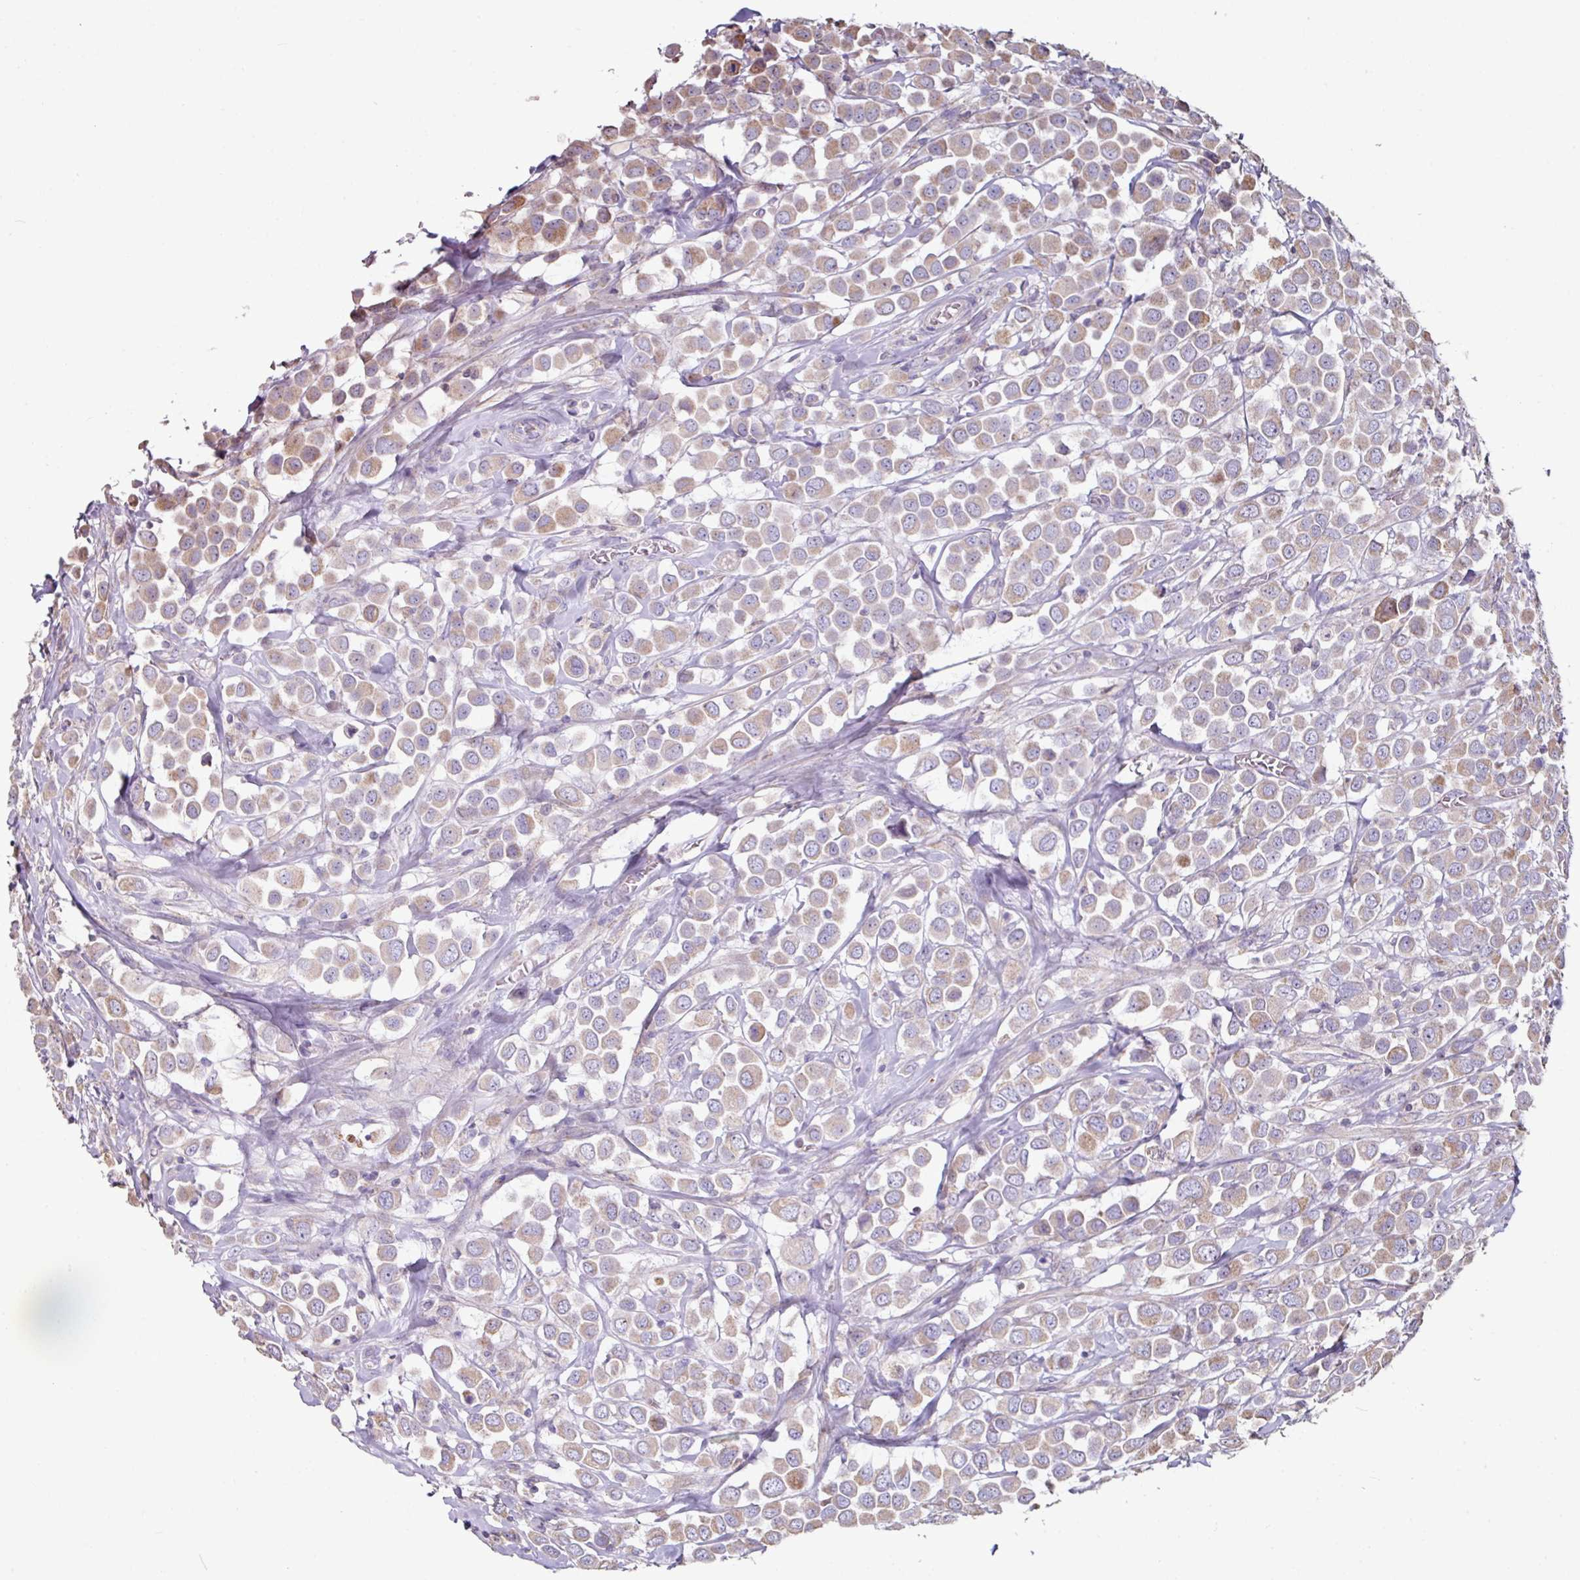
{"staining": {"intensity": "weak", "quantity": "25%-75%", "location": "cytoplasmic/membranous"}, "tissue": "breast cancer", "cell_type": "Tumor cells", "image_type": "cancer", "snomed": [{"axis": "morphology", "description": "Duct carcinoma"}, {"axis": "topography", "description": "Breast"}], "caption": "Immunohistochemistry (IHC) micrograph of human breast infiltrating ductal carcinoma stained for a protein (brown), which demonstrates low levels of weak cytoplasmic/membranous staining in approximately 25%-75% of tumor cells.", "gene": "OR2D3", "patient": {"sex": "female", "age": 61}}